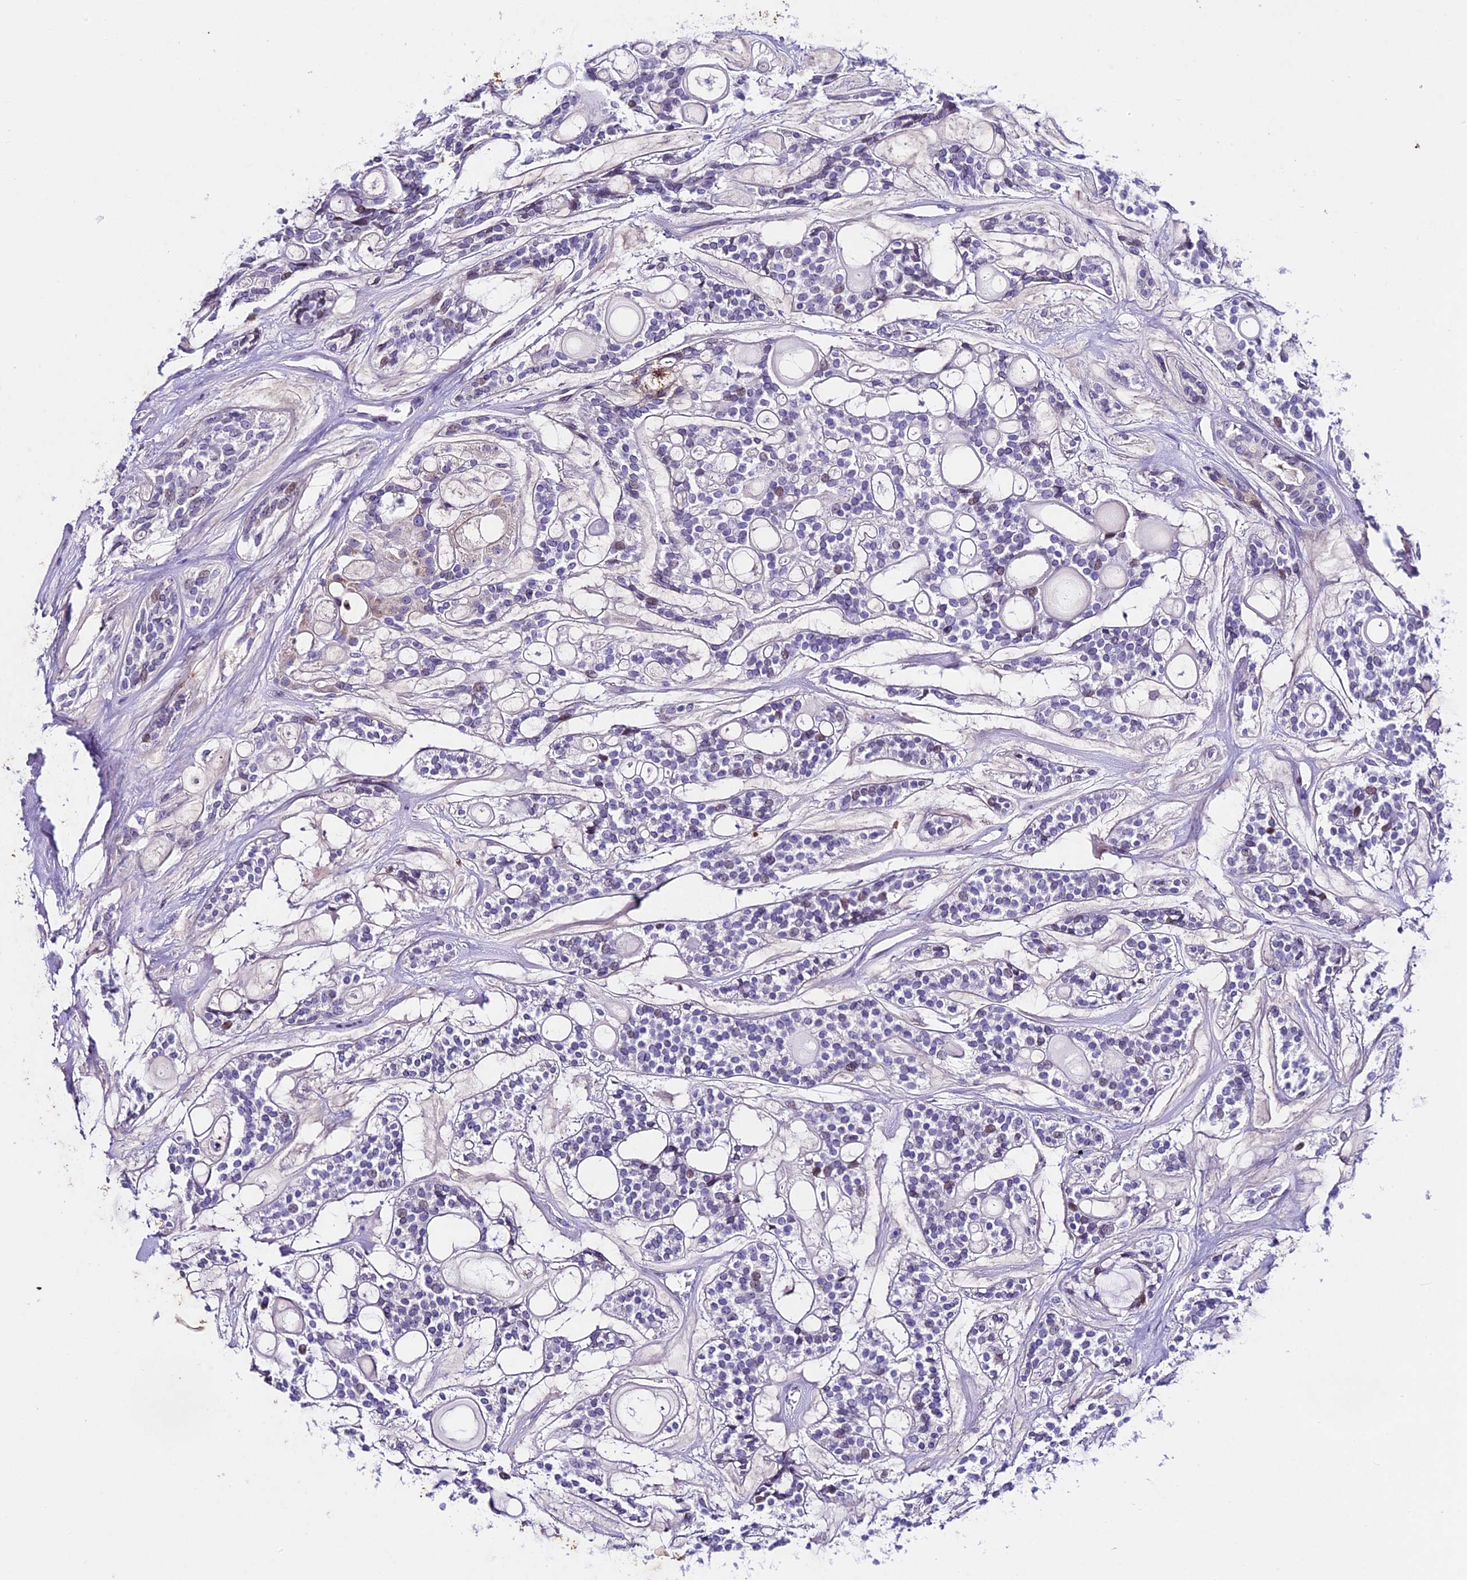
{"staining": {"intensity": "negative", "quantity": "none", "location": "none"}, "tissue": "head and neck cancer", "cell_type": "Tumor cells", "image_type": "cancer", "snomed": [{"axis": "morphology", "description": "Adenocarcinoma, NOS"}, {"axis": "topography", "description": "Head-Neck"}], "caption": "This is an immunohistochemistry (IHC) histopathology image of human head and neck adenocarcinoma. There is no staining in tumor cells.", "gene": "IFT140", "patient": {"sex": "male", "age": 66}}